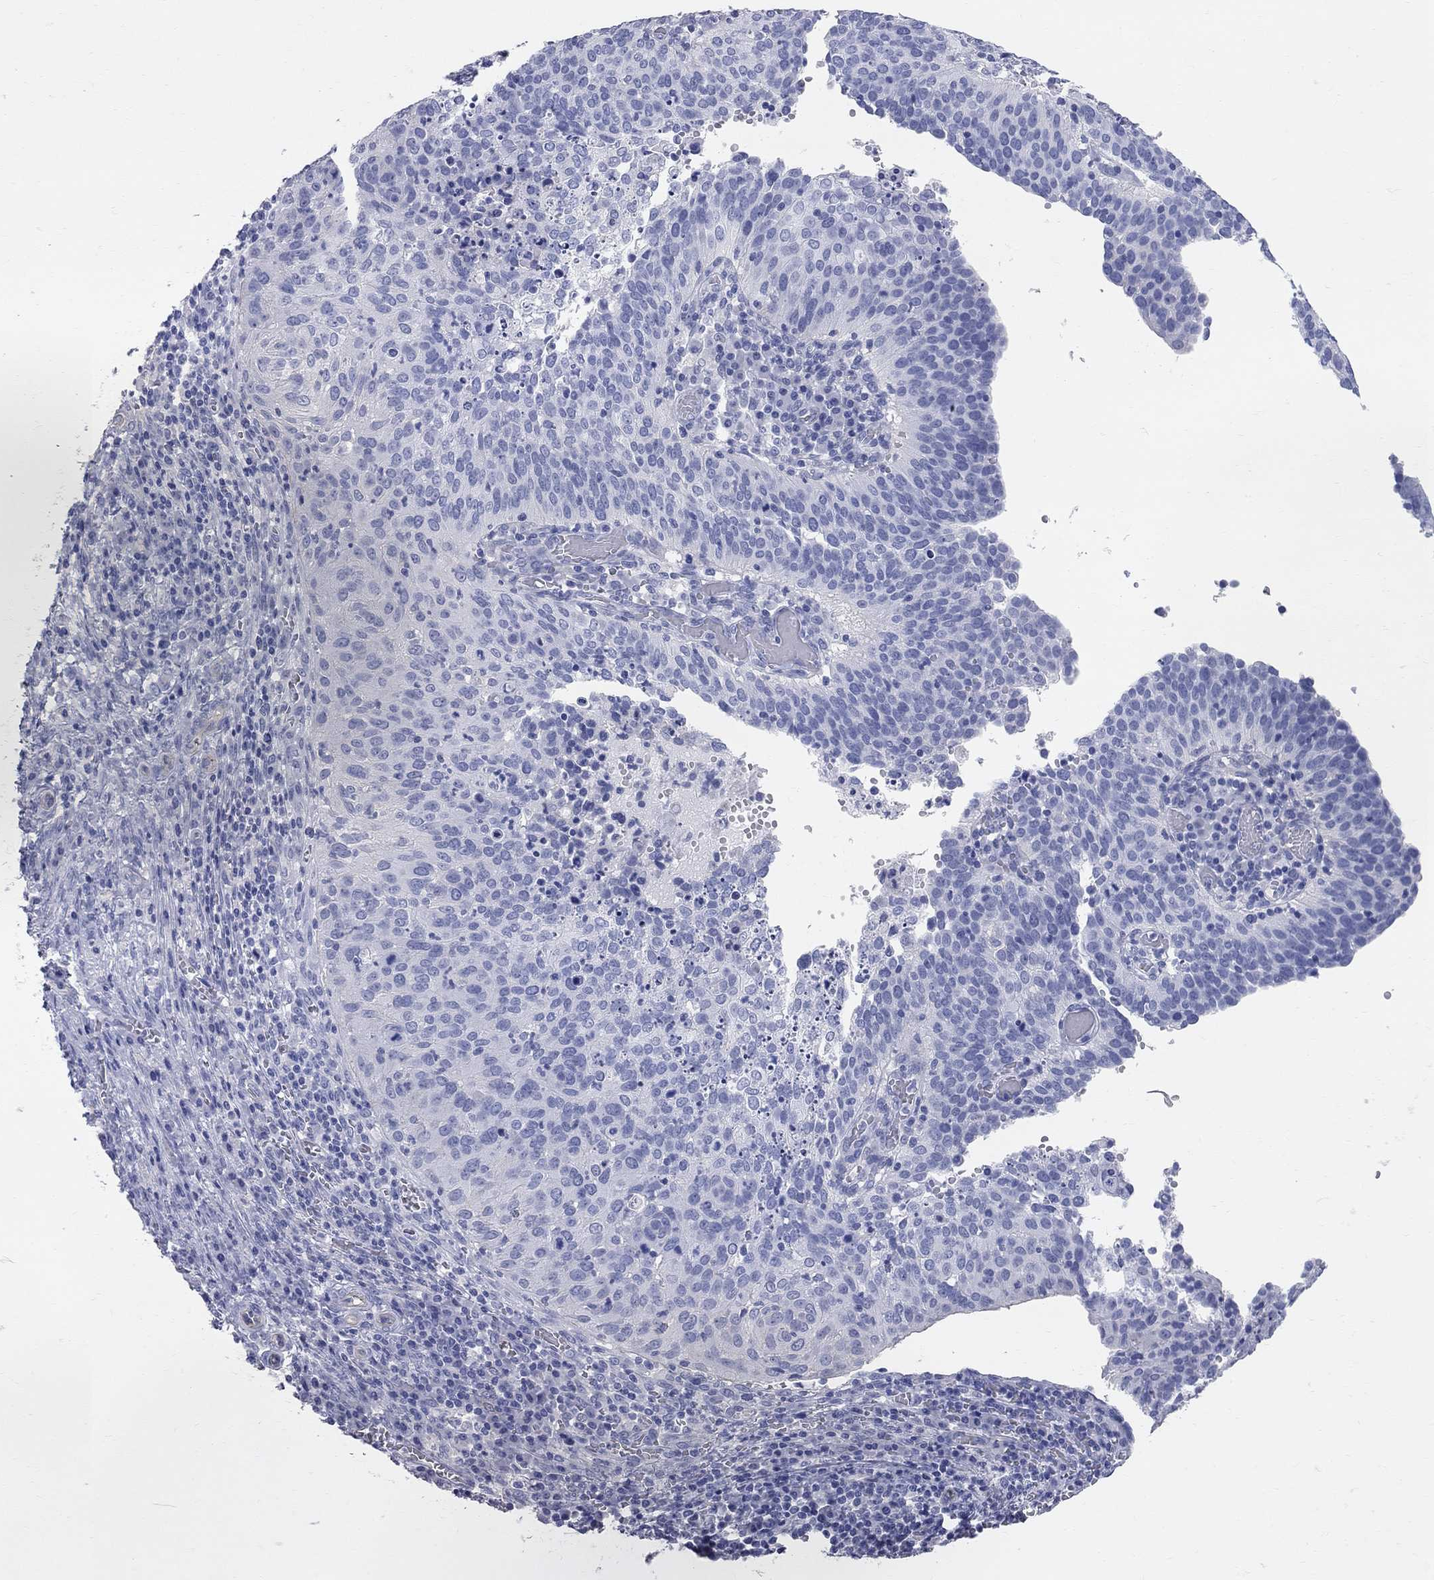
{"staining": {"intensity": "negative", "quantity": "none", "location": "none"}, "tissue": "cervical cancer", "cell_type": "Tumor cells", "image_type": "cancer", "snomed": [{"axis": "morphology", "description": "Squamous cell carcinoma, NOS"}, {"axis": "topography", "description": "Cervix"}], "caption": "IHC of human cervical cancer (squamous cell carcinoma) demonstrates no positivity in tumor cells.", "gene": "AOX1", "patient": {"sex": "female", "age": 39}}